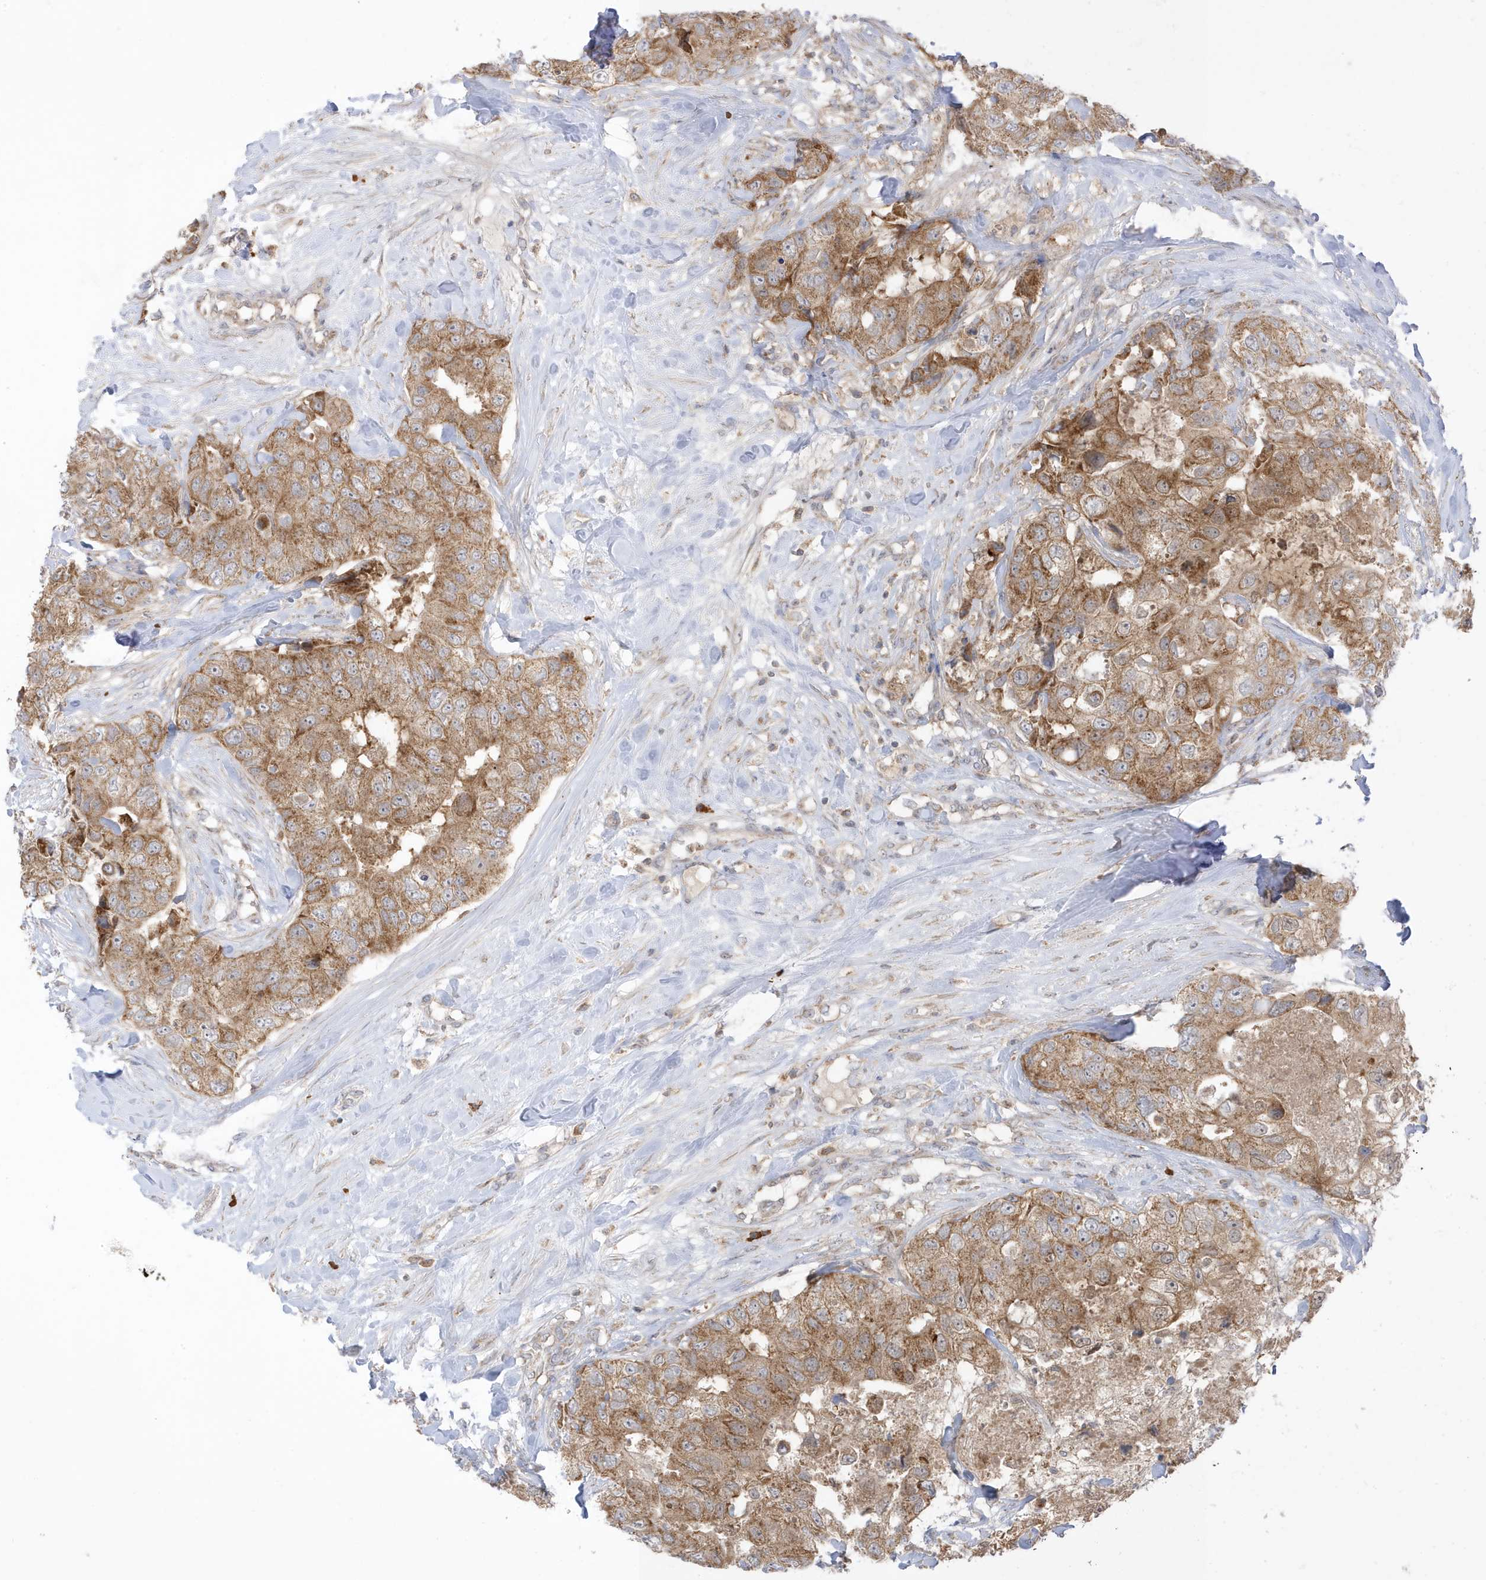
{"staining": {"intensity": "moderate", "quantity": ">75%", "location": "cytoplasmic/membranous"}, "tissue": "breast cancer", "cell_type": "Tumor cells", "image_type": "cancer", "snomed": [{"axis": "morphology", "description": "Duct carcinoma"}, {"axis": "topography", "description": "Breast"}], "caption": "Breast cancer (invasive ductal carcinoma) was stained to show a protein in brown. There is medium levels of moderate cytoplasmic/membranous staining in approximately >75% of tumor cells. (DAB (3,3'-diaminobenzidine) IHC, brown staining for protein, blue staining for nuclei).", "gene": "NPPC", "patient": {"sex": "female", "age": 62}}